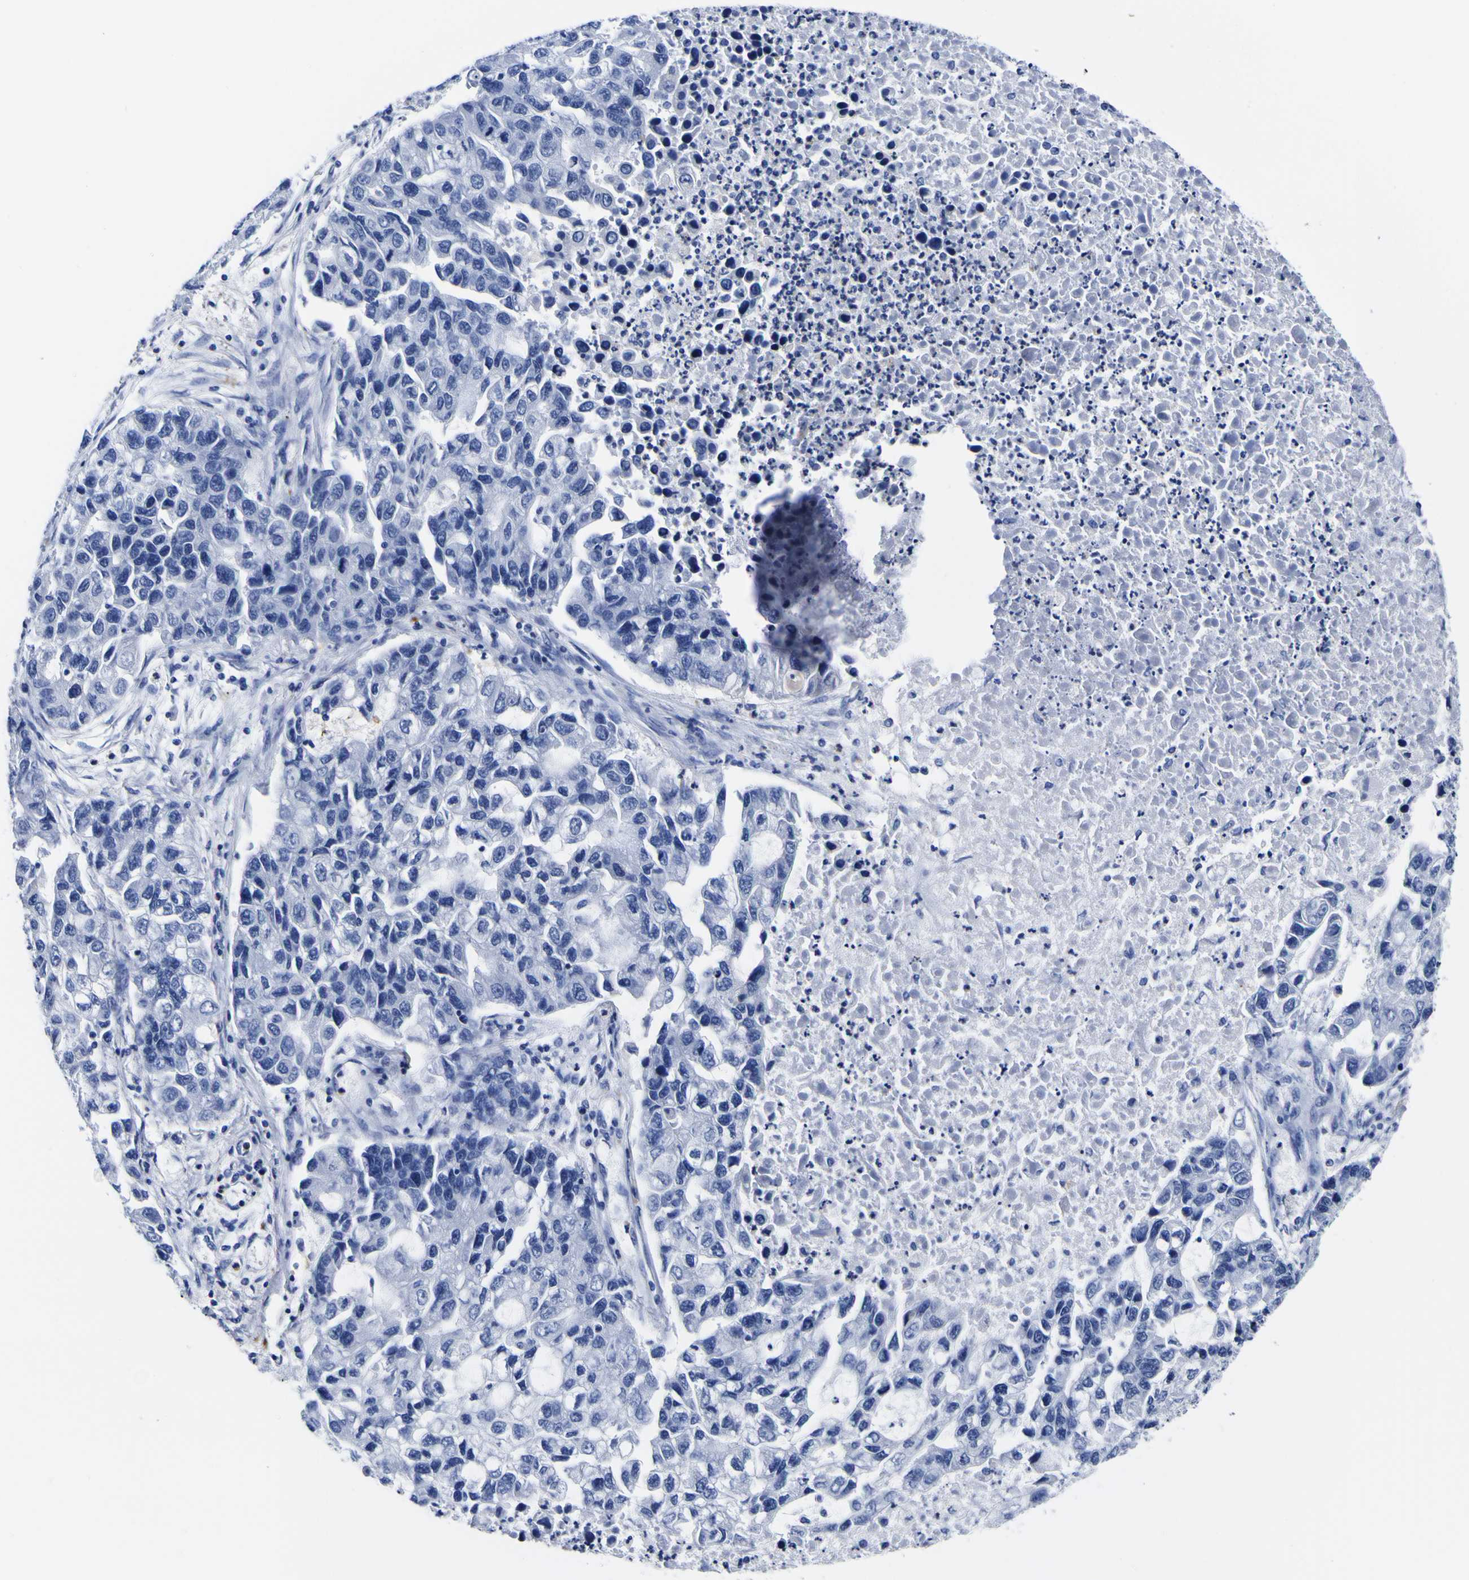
{"staining": {"intensity": "negative", "quantity": "none", "location": "none"}, "tissue": "lung cancer", "cell_type": "Tumor cells", "image_type": "cancer", "snomed": [{"axis": "morphology", "description": "Adenocarcinoma, NOS"}, {"axis": "topography", "description": "Lung"}], "caption": "This is a image of IHC staining of lung adenocarcinoma, which shows no positivity in tumor cells.", "gene": "HLA-DQA1", "patient": {"sex": "female", "age": 51}}